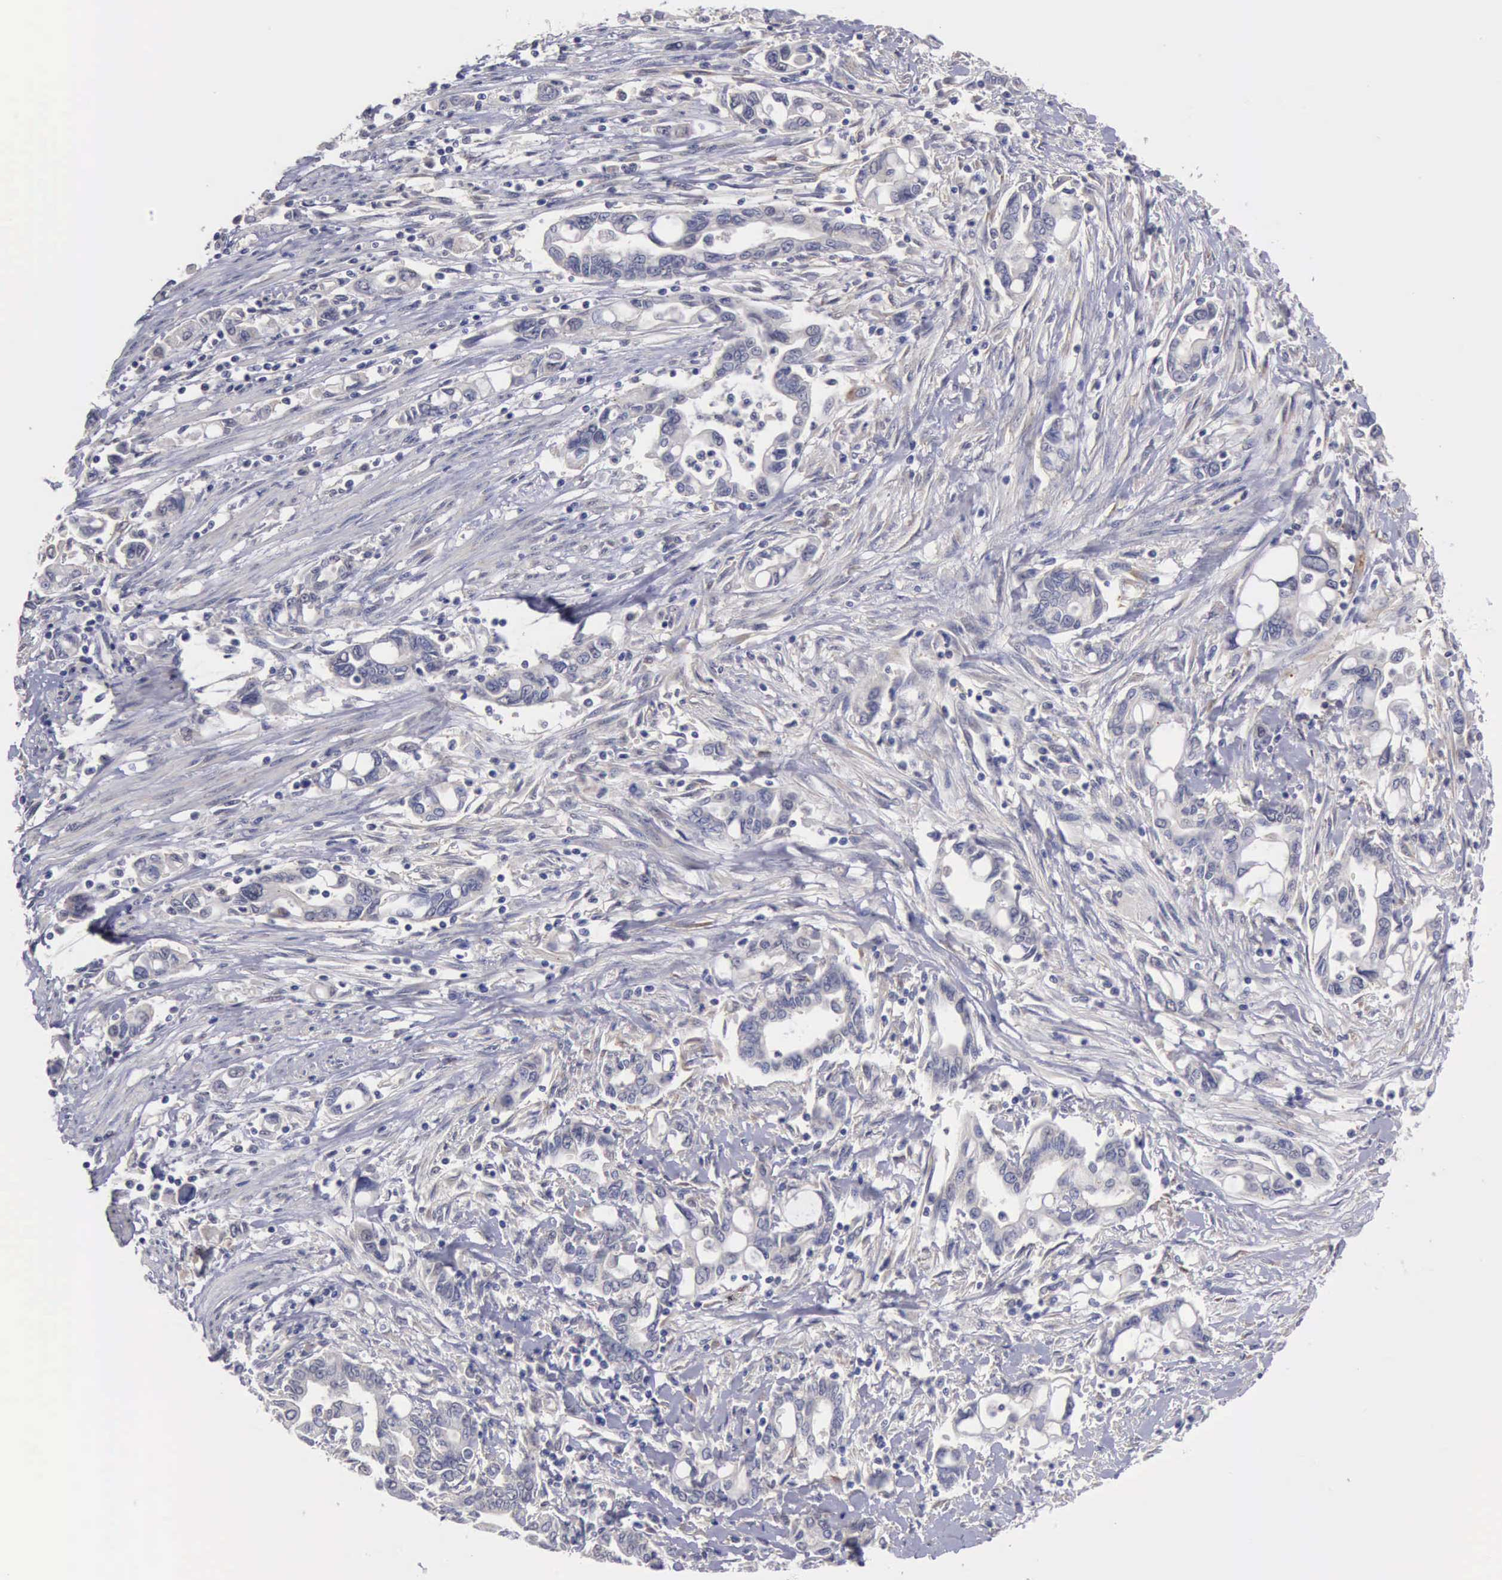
{"staining": {"intensity": "negative", "quantity": "none", "location": "none"}, "tissue": "pancreatic cancer", "cell_type": "Tumor cells", "image_type": "cancer", "snomed": [{"axis": "morphology", "description": "Adenocarcinoma, NOS"}, {"axis": "topography", "description": "Pancreas"}], "caption": "High magnification brightfield microscopy of pancreatic adenocarcinoma stained with DAB (3,3'-diaminobenzidine) (brown) and counterstained with hematoxylin (blue): tumor cells show no significant positivity.", "gene": "PHKA1", "patient": {"sex": "female", "age": 57}}